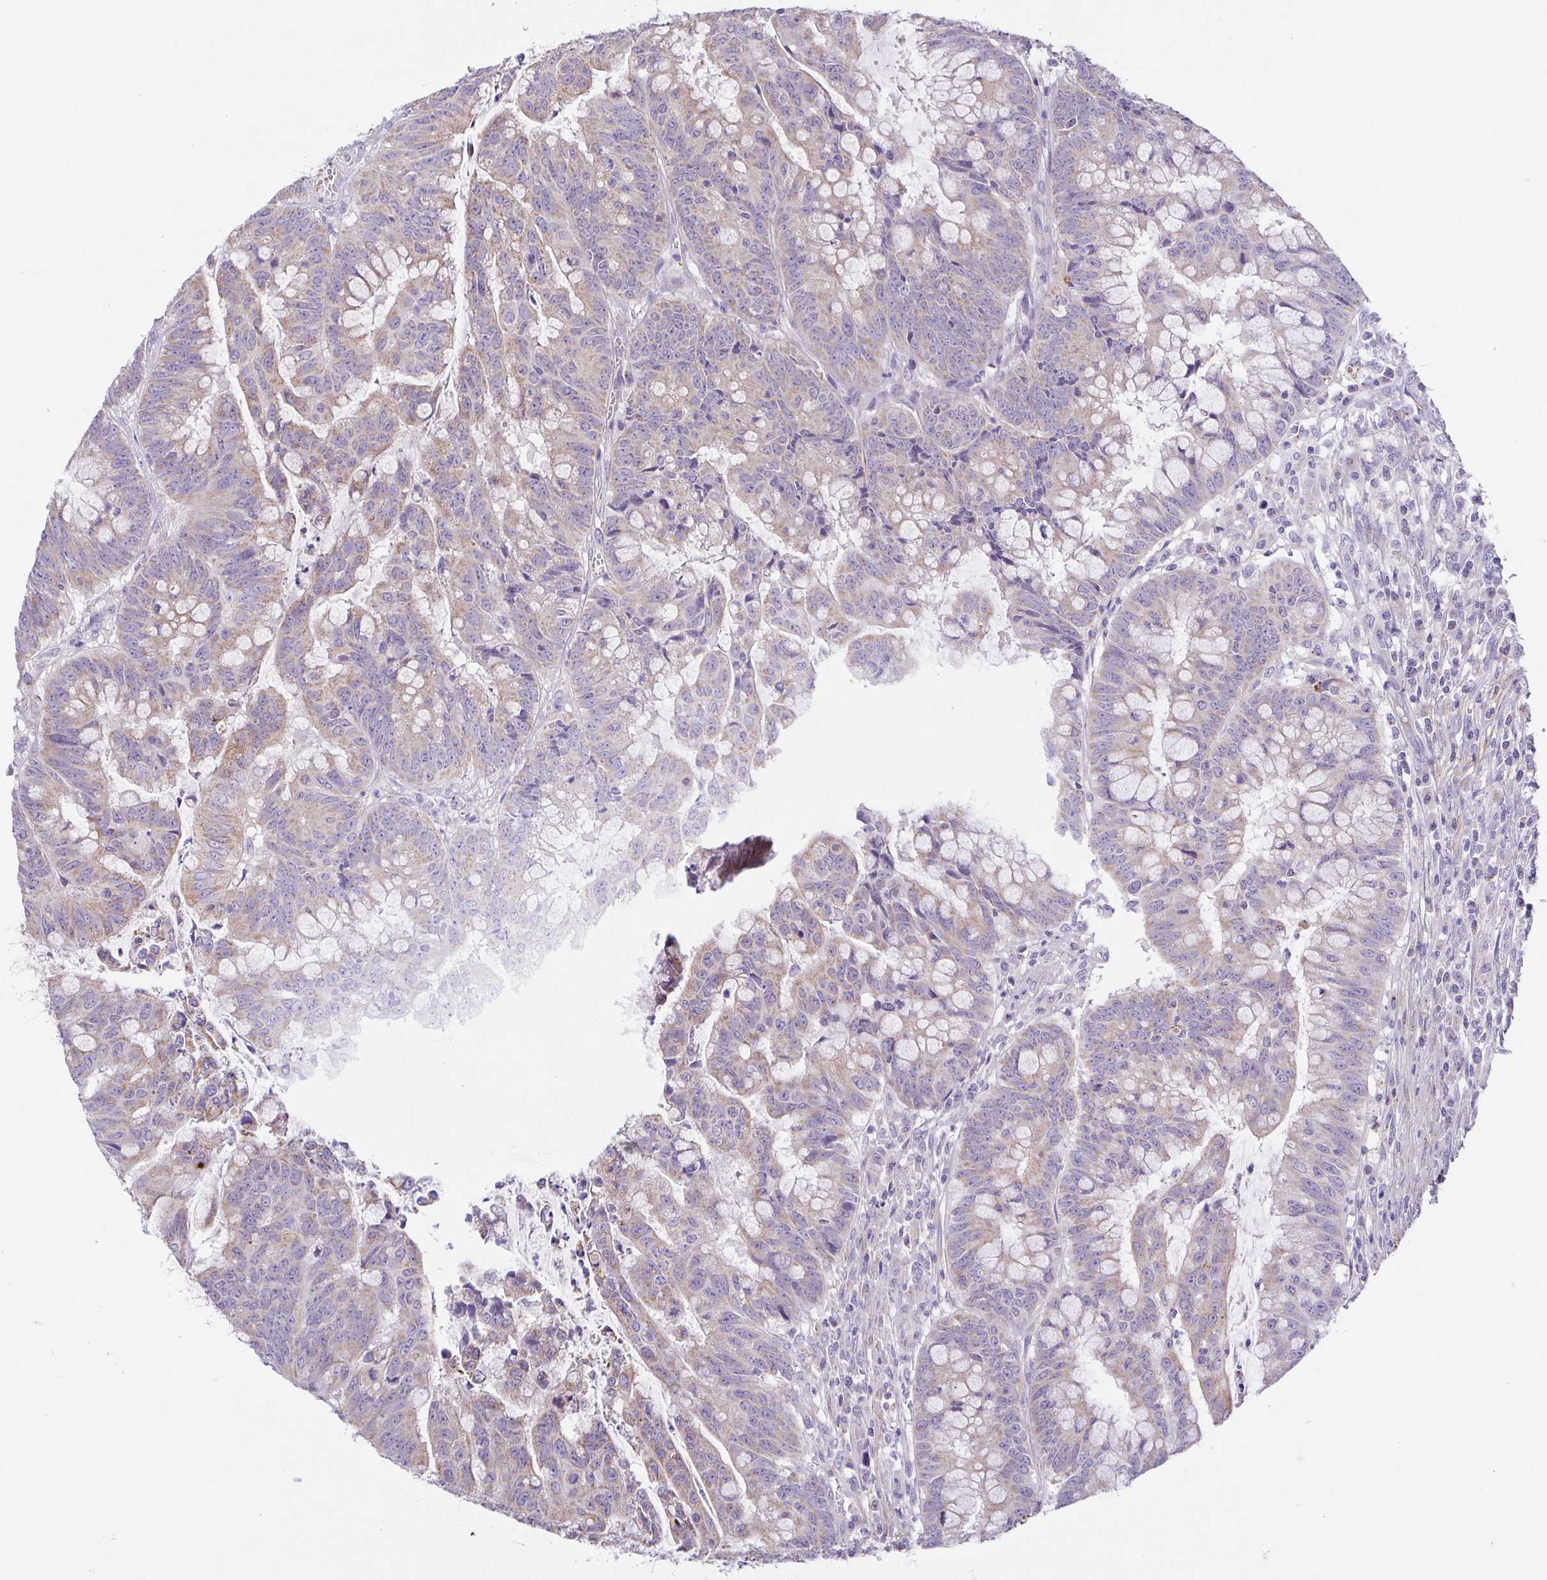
{"staining": {"intensity": "weak", "quantity": "25%-75%", "location": "cytoplasmic/membranous"}, "tissue": "colorectal cancer", "cell_type": "Tumor cells", "image_type": "cancer", "snomed": [{"axis": "morphology", "description": "Adenocarcinoma, NOS"}, {"axis": "topography", "description": "Colon"}], "caption": "This is an image of immunohistochemistry (IHC) staining of colorectal cancer (adenocarcinoma), which shows weak staining in the cytoplasmic/membranous of tumor cells.", "gene": "SLC13A1", "patient": {"sex": "male", "age": 62}}